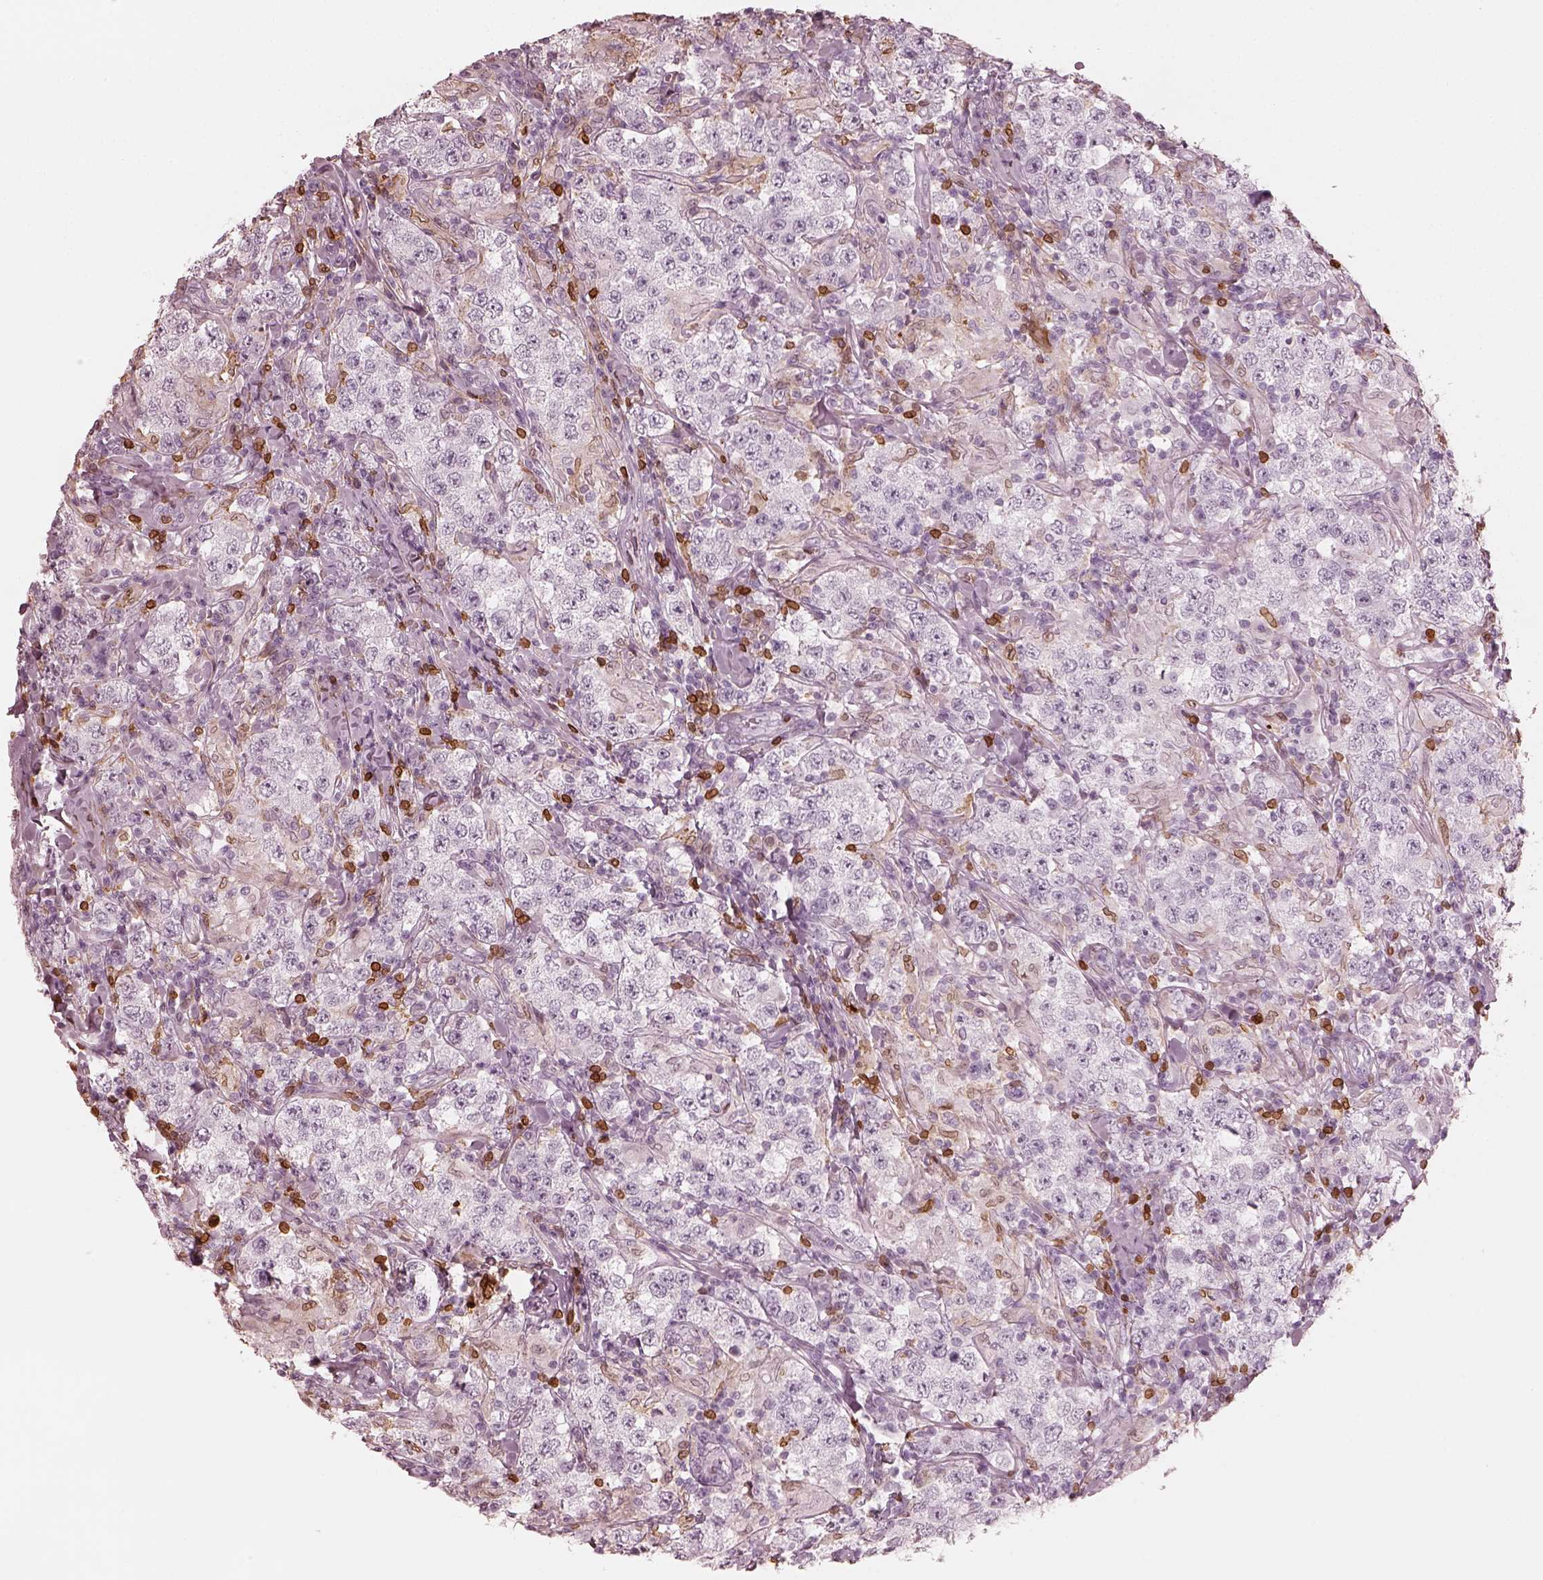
{"staining": {"intensity": "negative", "quantity": "none", "location": "none"}, "tissue": "testis cancer", "cell_type": "Tumor cells", "image_type": "cancer", "snomed": [{"axis": "morphology", "description": "Seminoma, NOS"}, {"axis": "morphology", "description": "Carcinoma, Embryonal, NOS"}, {"axis": "topography", "description": "Testis"}], "caption": "The histopathology image displays no significant staining in tumor cells of testis embryonal carcinoma.", "gene": "ALOX5", "patient": {"sex": "male", "age": 41}}